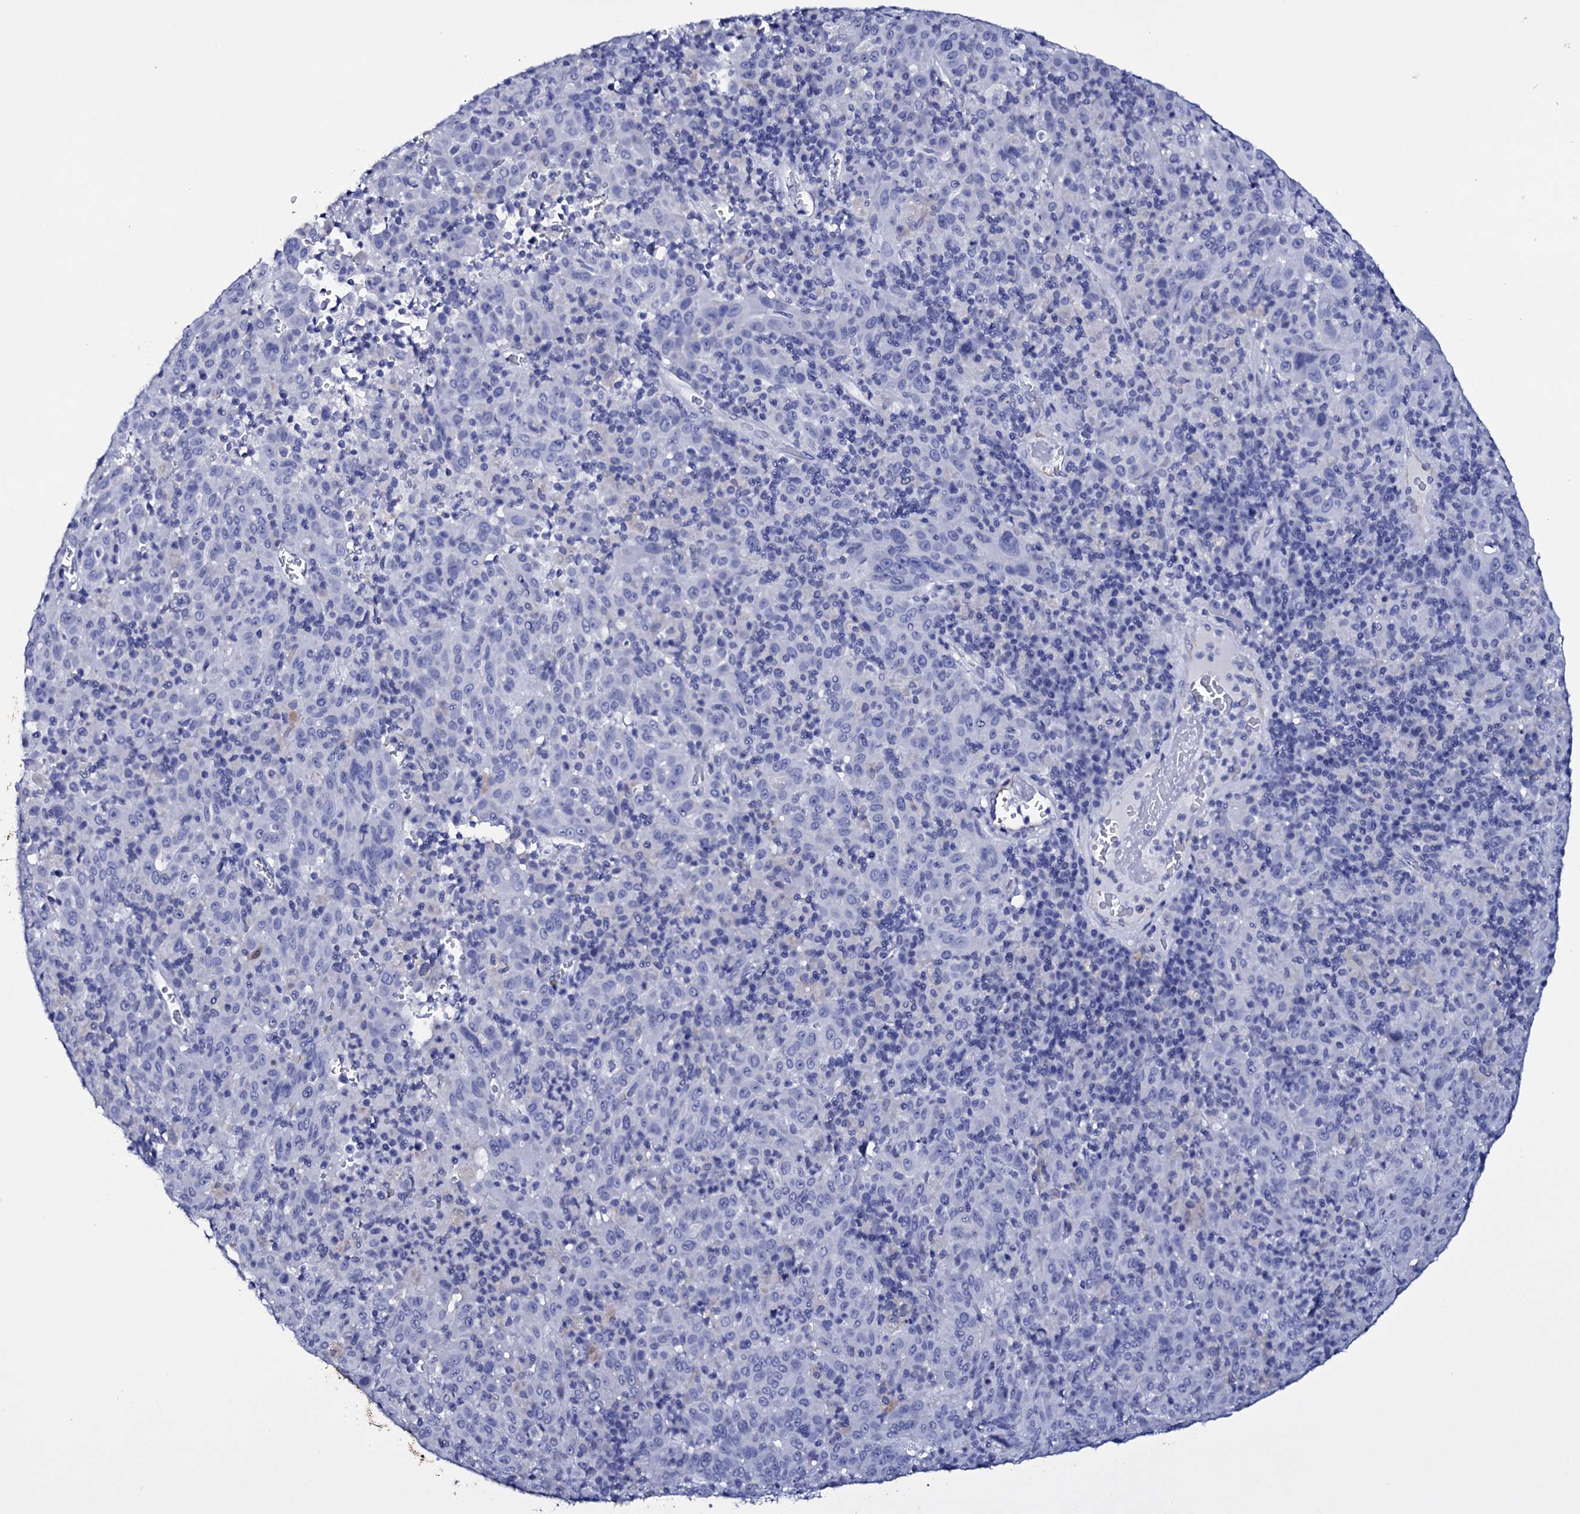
{"staining": {"intensity": "negative", "quantity": "none", "location": "none"}, "tissue": "pancreatic cancer", "cell_type": "Tumor cells", "image_type": "cancer", "snomed": [{"axis": "morphology", "description": "Adenocarcinoma, NOS"}, {"axis": "topography", "description": "Pancreas"}], "caption": "High magnification brightfield microscopy of pancreatic cancer (adenocarcinoma) stained with DAB (3,3'-diaminobenzidine) (brown) and counterstained with hematoxylin (blue): tumor cells show no significant positivity.", "gene": "ITPRID2", "patient": {"sex": "male", "age": 63}}